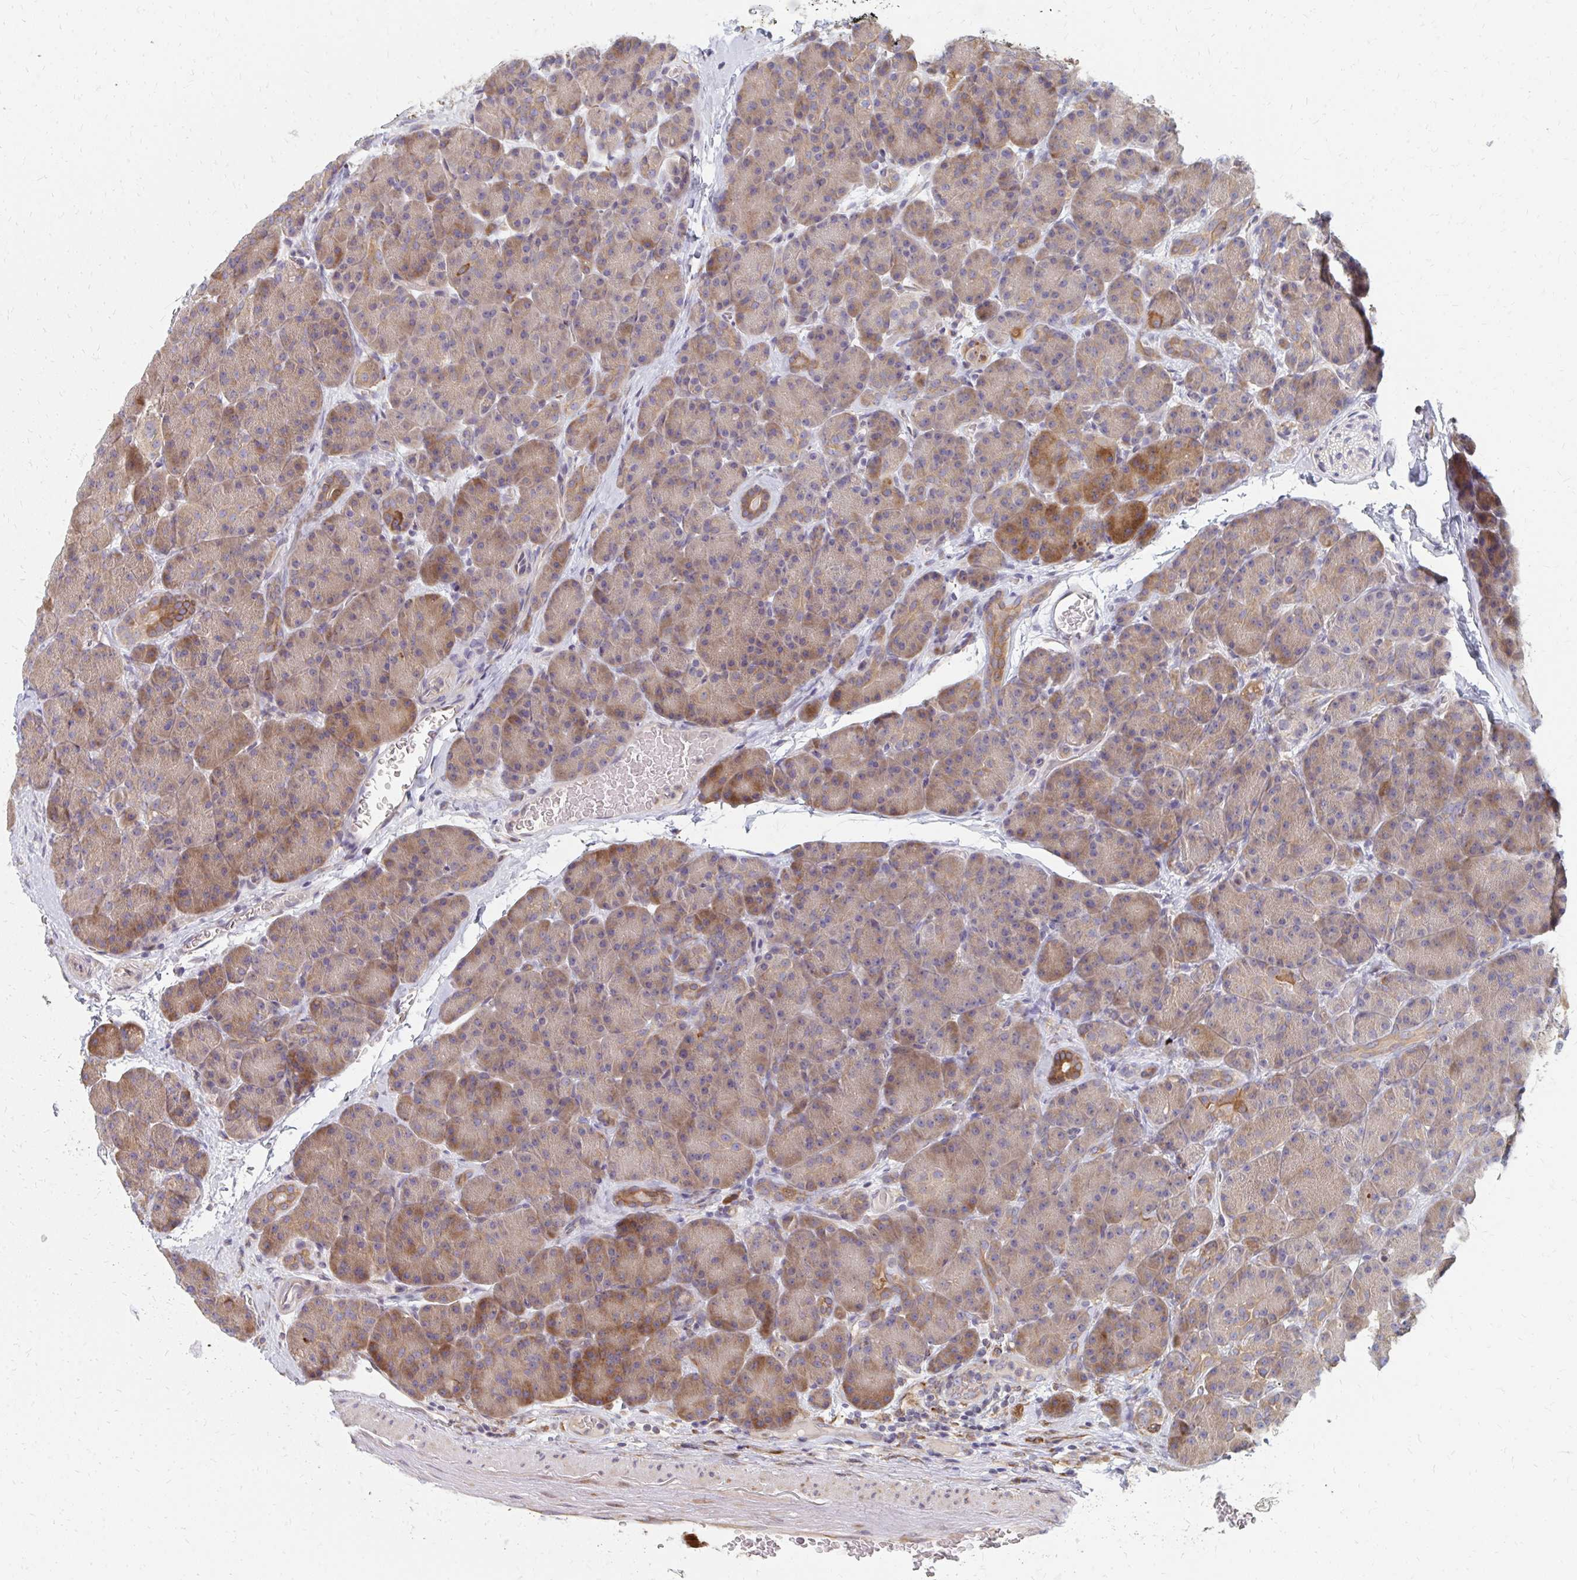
{"staining": {"intensity": "strong", "quantity": "25%-75%", "location": "cytoplasmic/membranous"}, "tissue": "pancreas", "cell_type": "Exocrine glandular cells", "image_type": "normal", "snomed": [{"axis": "morphology", "description": "Normal tissue, NOS"}, {"axis": "topography", "description": "Pancreas"}], "caption": "Immunohistochemical staining of unremarkable pancreas shows 25%-75% levels of strong cytoplasmic/membranous protein expression in about 25%-75% of exocrine glandular cells.", "gene": "PPP1R13L", "patient": {"sex": "male", "age": 57}}